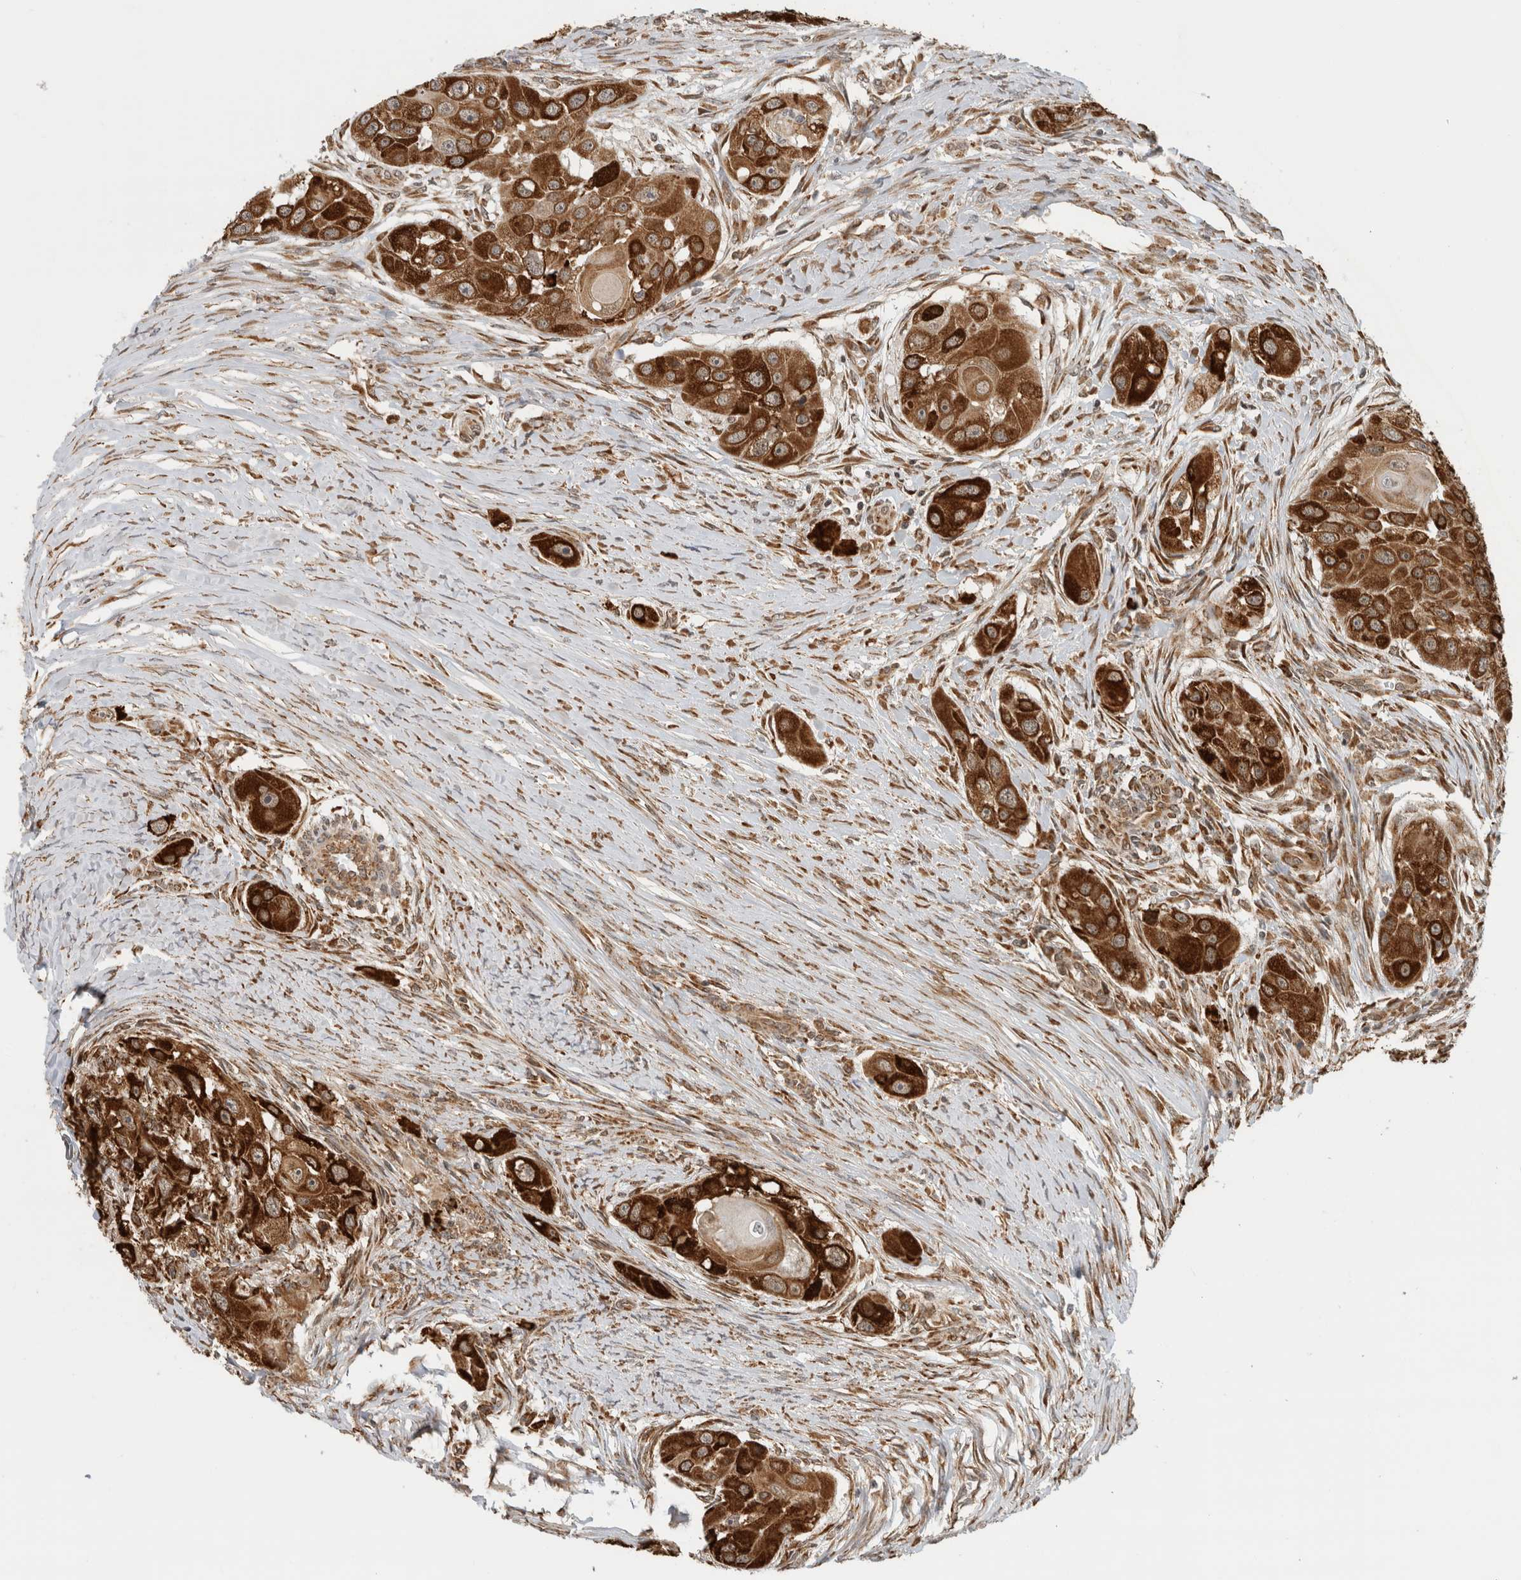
{"staining": {"intensity": "strong", "quantity": ">75%", "location": "cytoplasmic/membranous"}, "tissue": "head and neck cancer", "cell_type": "Tumor cells", "image_type": "cancer", "snomed": [{"axis": "morphology", "description": "Normal tissue, NOS"}, {"axis": "morphology", "description": "Squamous cell carcinoma, NOS"}, {"axis": "topography", "description": "Skeletal muscle"}, {"axis": "topography", "description": "Head-Neck"}], "caption": "Squamous cell carcinoma (head and neck) stained with a brown dye displays strong cytoplasmic/membranous positive expression in about >75% of tumor cells.", "gene": "MS4A7", "patient": {"sex": "male", "age": 51}}